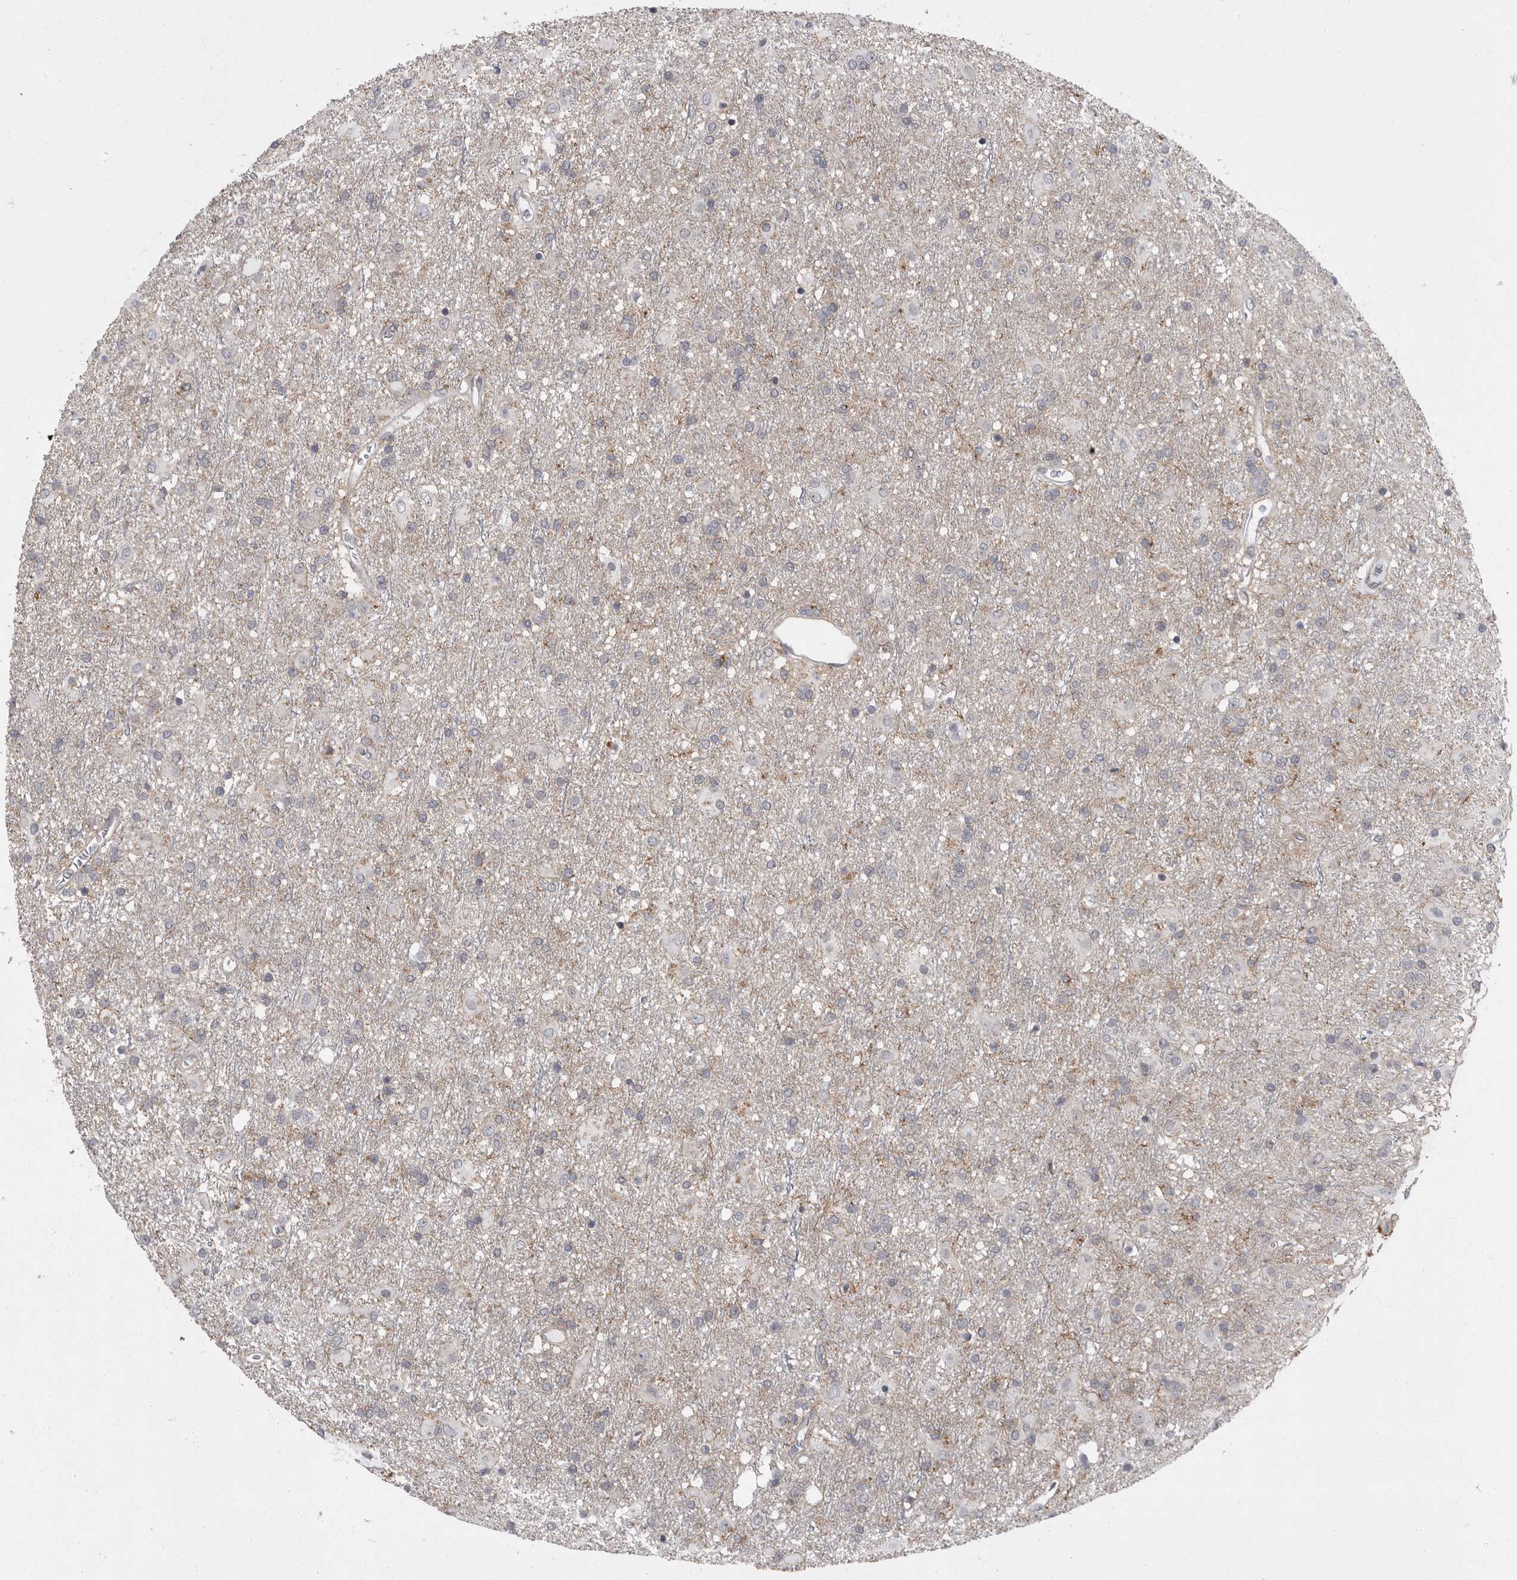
{"staining": {"intensity": "negative", "quantity": "none", "location": "none"}, "tissue": "glioma", "cell_type": "Tumor cells", "image_type": "cancer", "snomed": [{"axis": "morphology", "description": "Glioma, malignant, Low grade"}, {"axis": "topography", "description": "Brain"}], "caption": "A high-resolution photomicrograph shows immunohistochemistry staining of malignant glioma (low-grade), which reveals no significant expression in tumor cells.", "gene": "ABL1", "patient": {"sex": "male", "age": 65}}